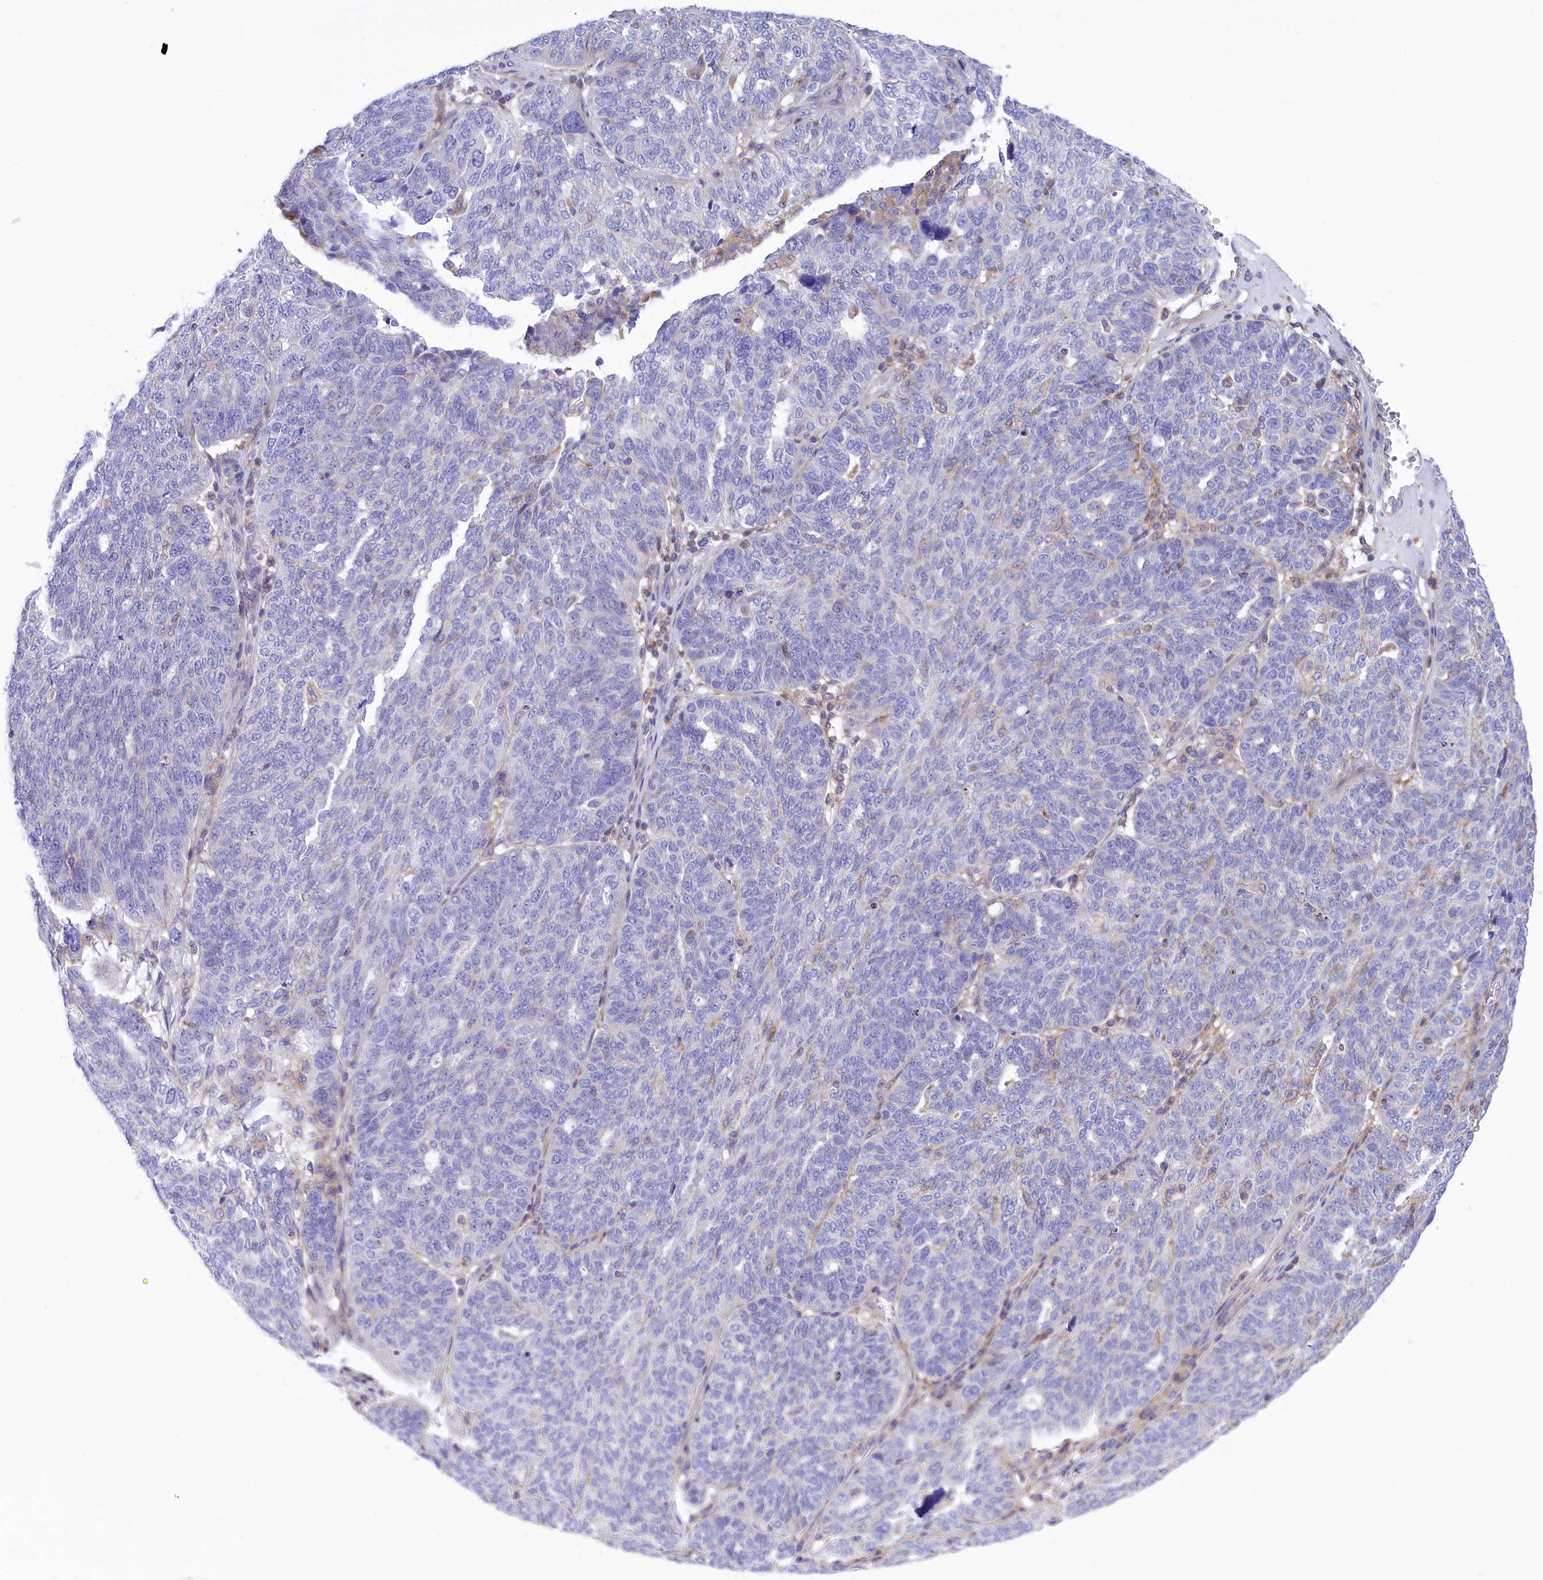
{"staining": {"intensity": "negative", "quantity": "none", "location": "none"}, "tissue": "ovarian cancer", "cell_type": "Tumor cells", "image_type": "cancer", "snomed": [{"axis": "morphology", "description": "Cystadenocarcinoma, serous, NOS"}, {"axis": "topography", "description": "Ovary"}], "caption": "A micrograph of human ovarian cancer is negative for staining in tumor cells. Brightfield microscopy of IHC stained with DAB (3,3'-diaminobenzidine) (brown) and hematoxylin (blue), captured at high magnification.", "gene": "CORO7-PAM16", "patient": {"sex": "female", "age": 59}}